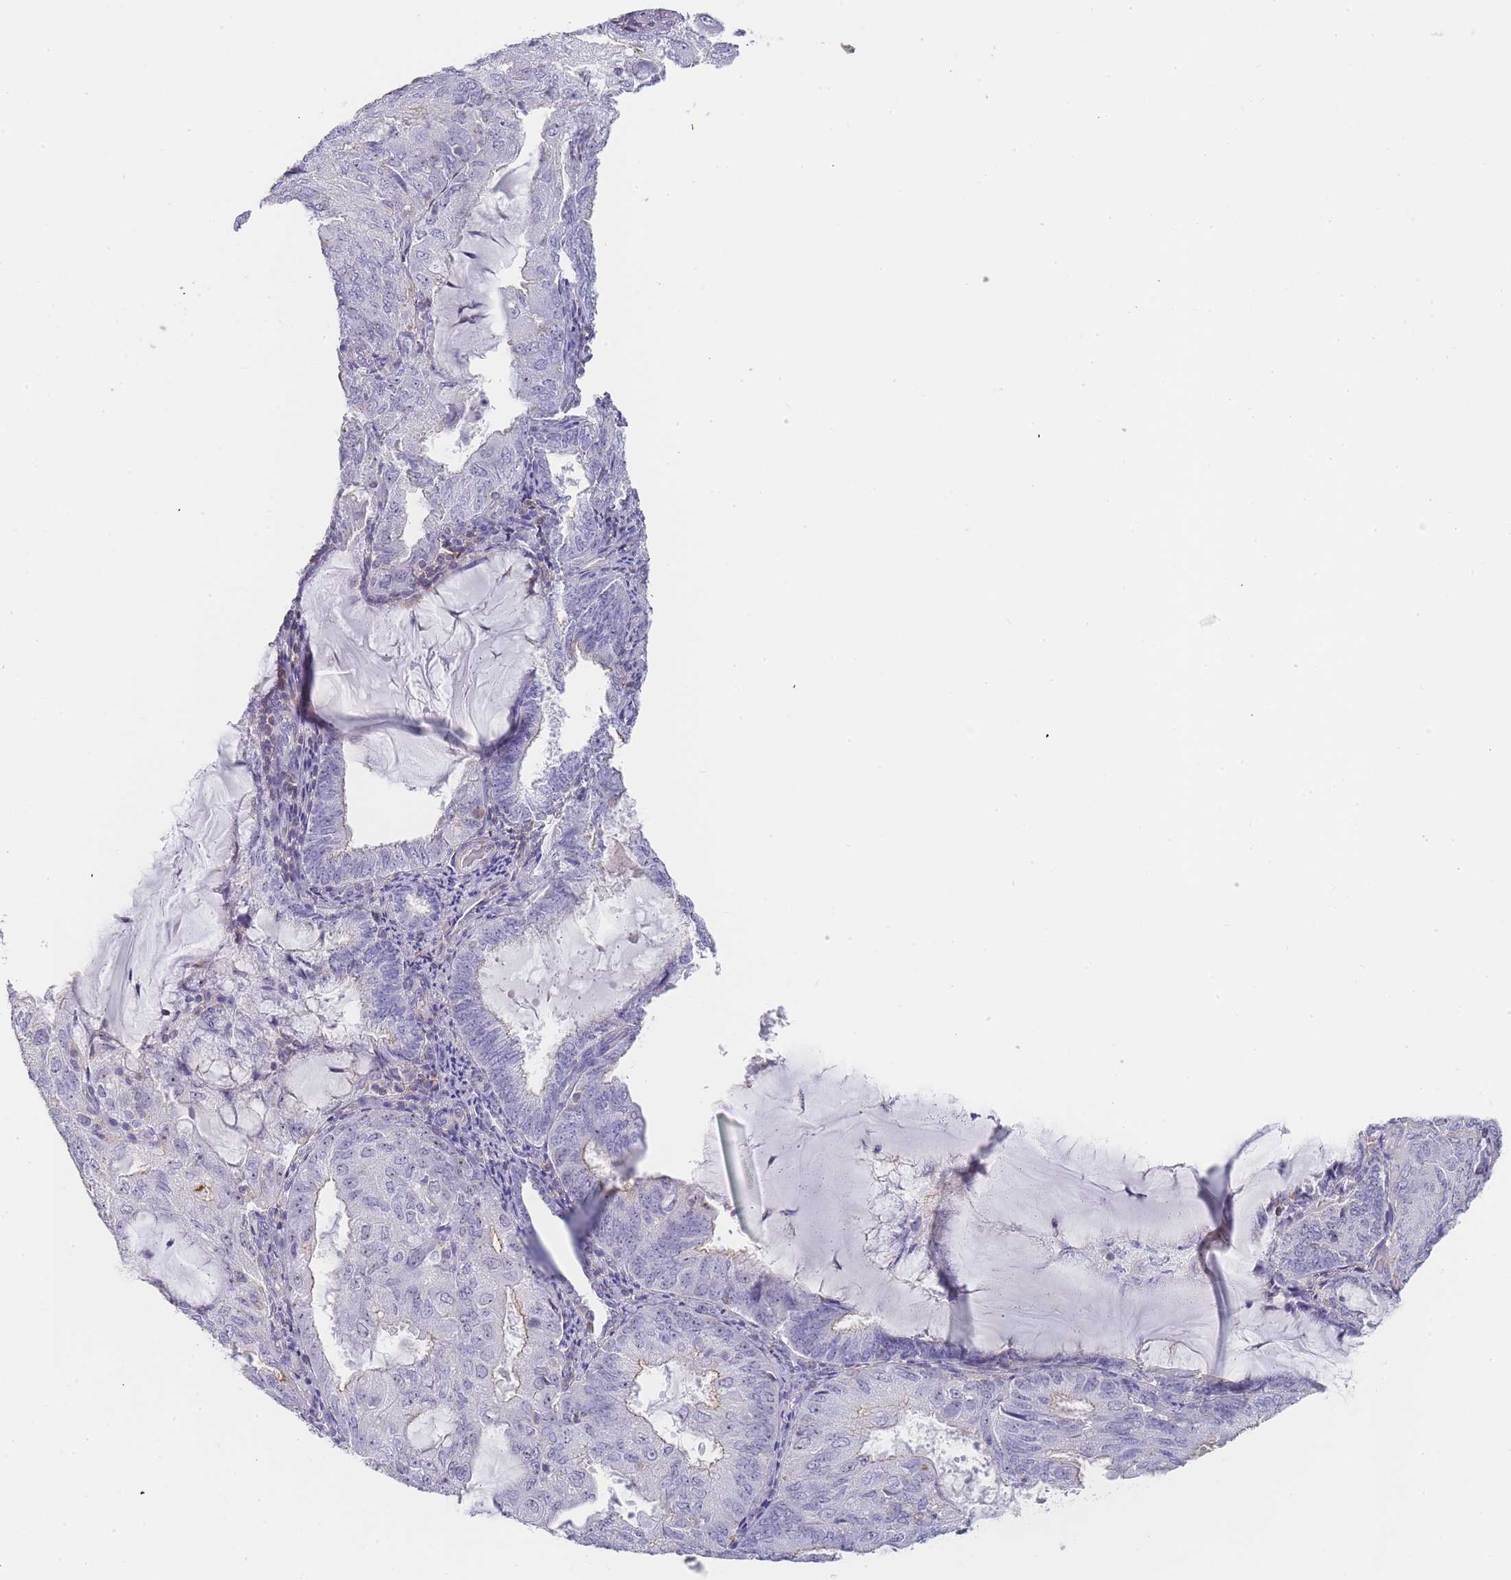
{"staining": {"intensity": "negative", "quantity": "none", "location": "none"}, "tissue": "endometrial cancer", "cell_type": "Tumor cells", "image_type": "cancer", "snomed": [{"axis": "morphology", "description": "Adenocarcinoma, NOS"}, {"axis": "topography", "description": "Endometrium"}], "caption": "DAB (3,3'-diaminobenzidine) immunohistochemical staining of endometrial cancer reveals no significant expression in tumor cells.", "gene": "NOP14", "patient": {"sex": "female", "age": 81}}